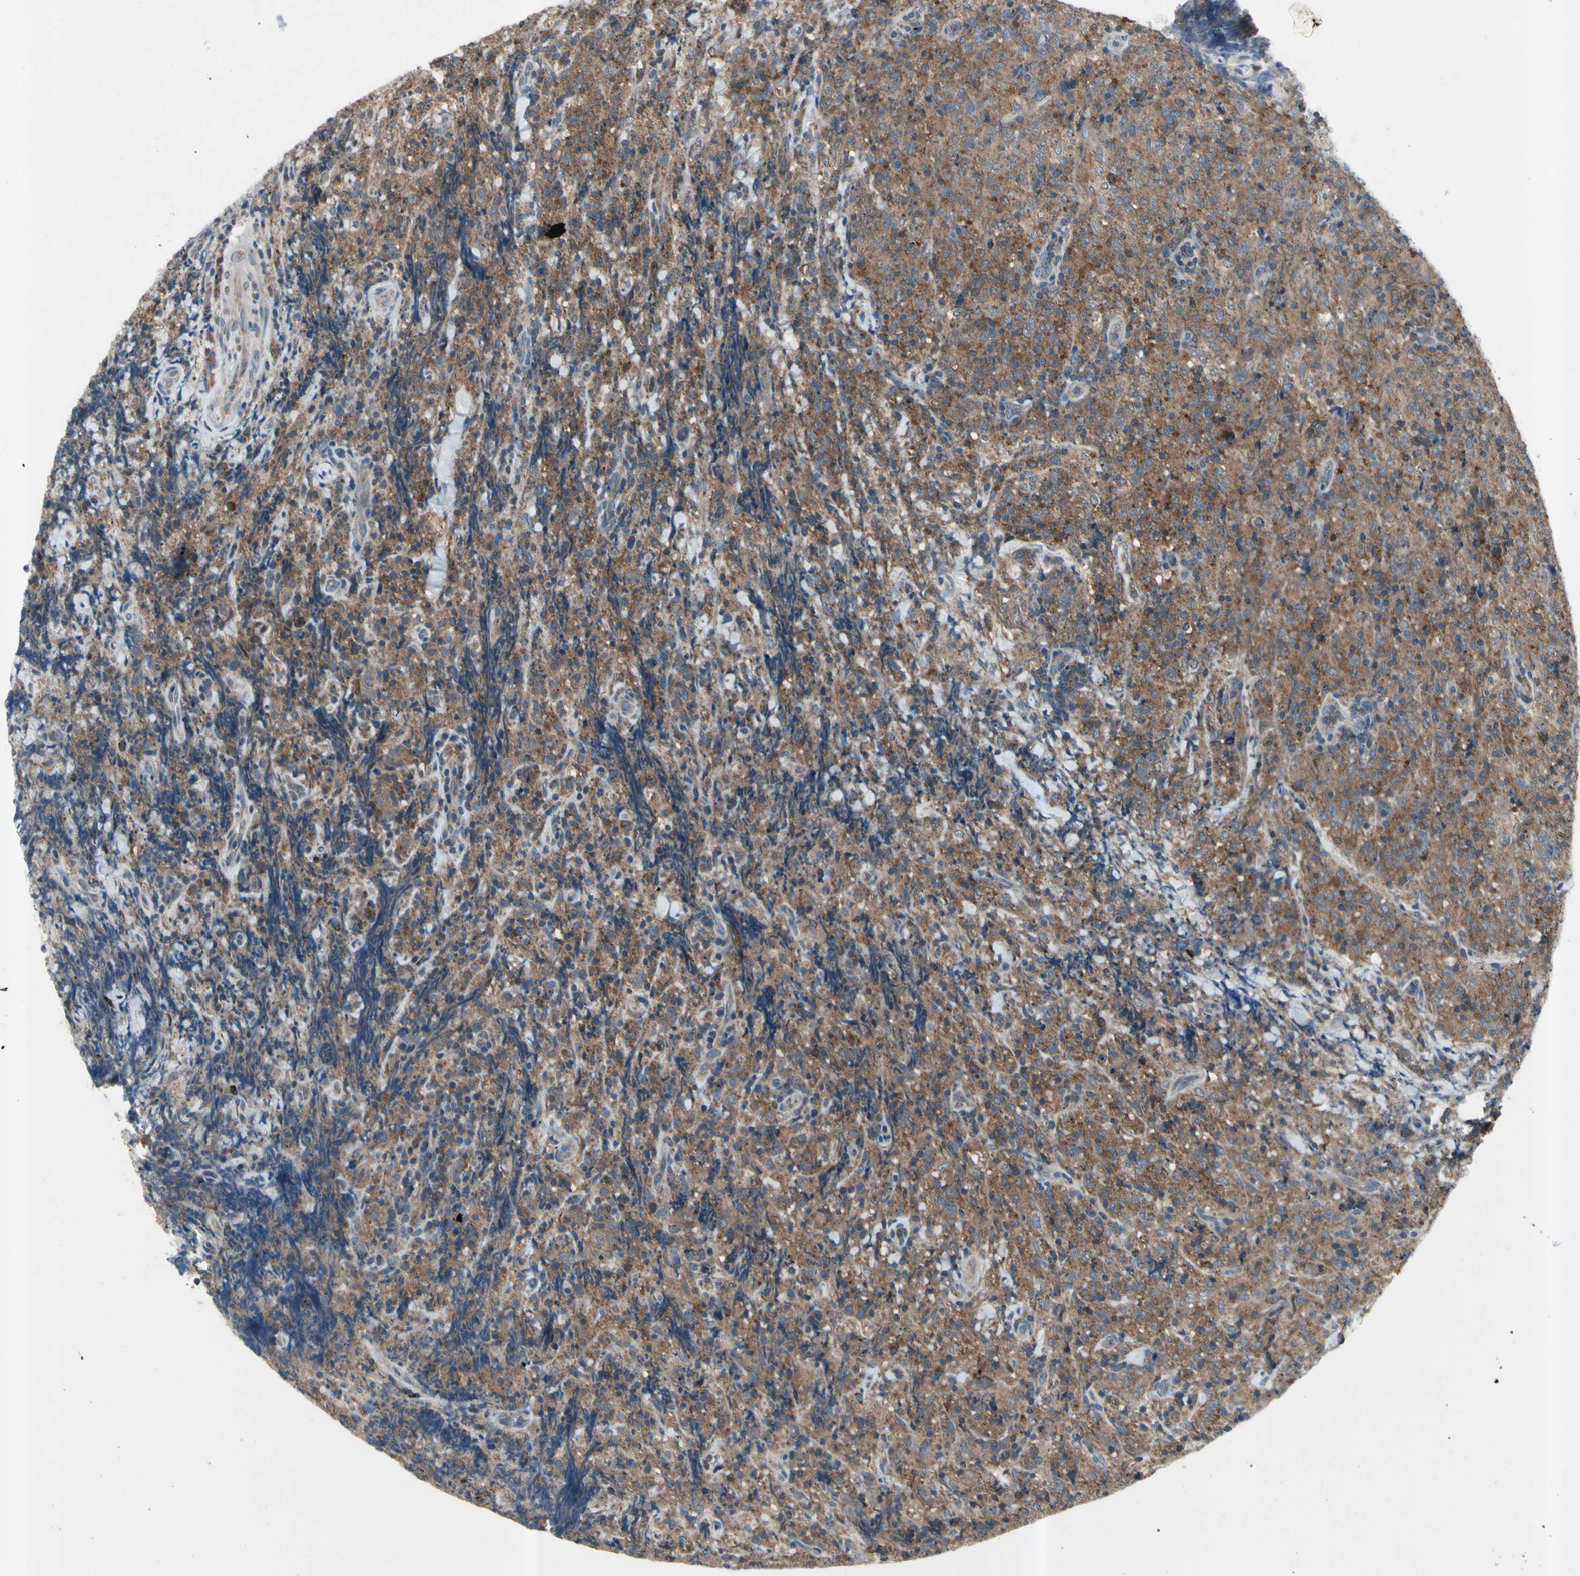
{"staining": {"intensity": "moderate", "quantity": ">75%", "location": "cytoplasmic/membranous"}, "tissue": "lymphoma", "cell_type": "Tumor cells", "image_type": "cancer", "snomed": [{"axis": "morphology", "description": "Malignant lymphoma, non-Hodgkin's type, High grade"}, {"axis": "topography", "description": "Tonsil"}], "caption": "Lymphoma stained for a protein (brown) reveals moderate cytoplasmic/membranous positive positivity in approximately >75% of tumor cells.", "gene": "NMI", "patient": {"sex": "female", "age": 36}}